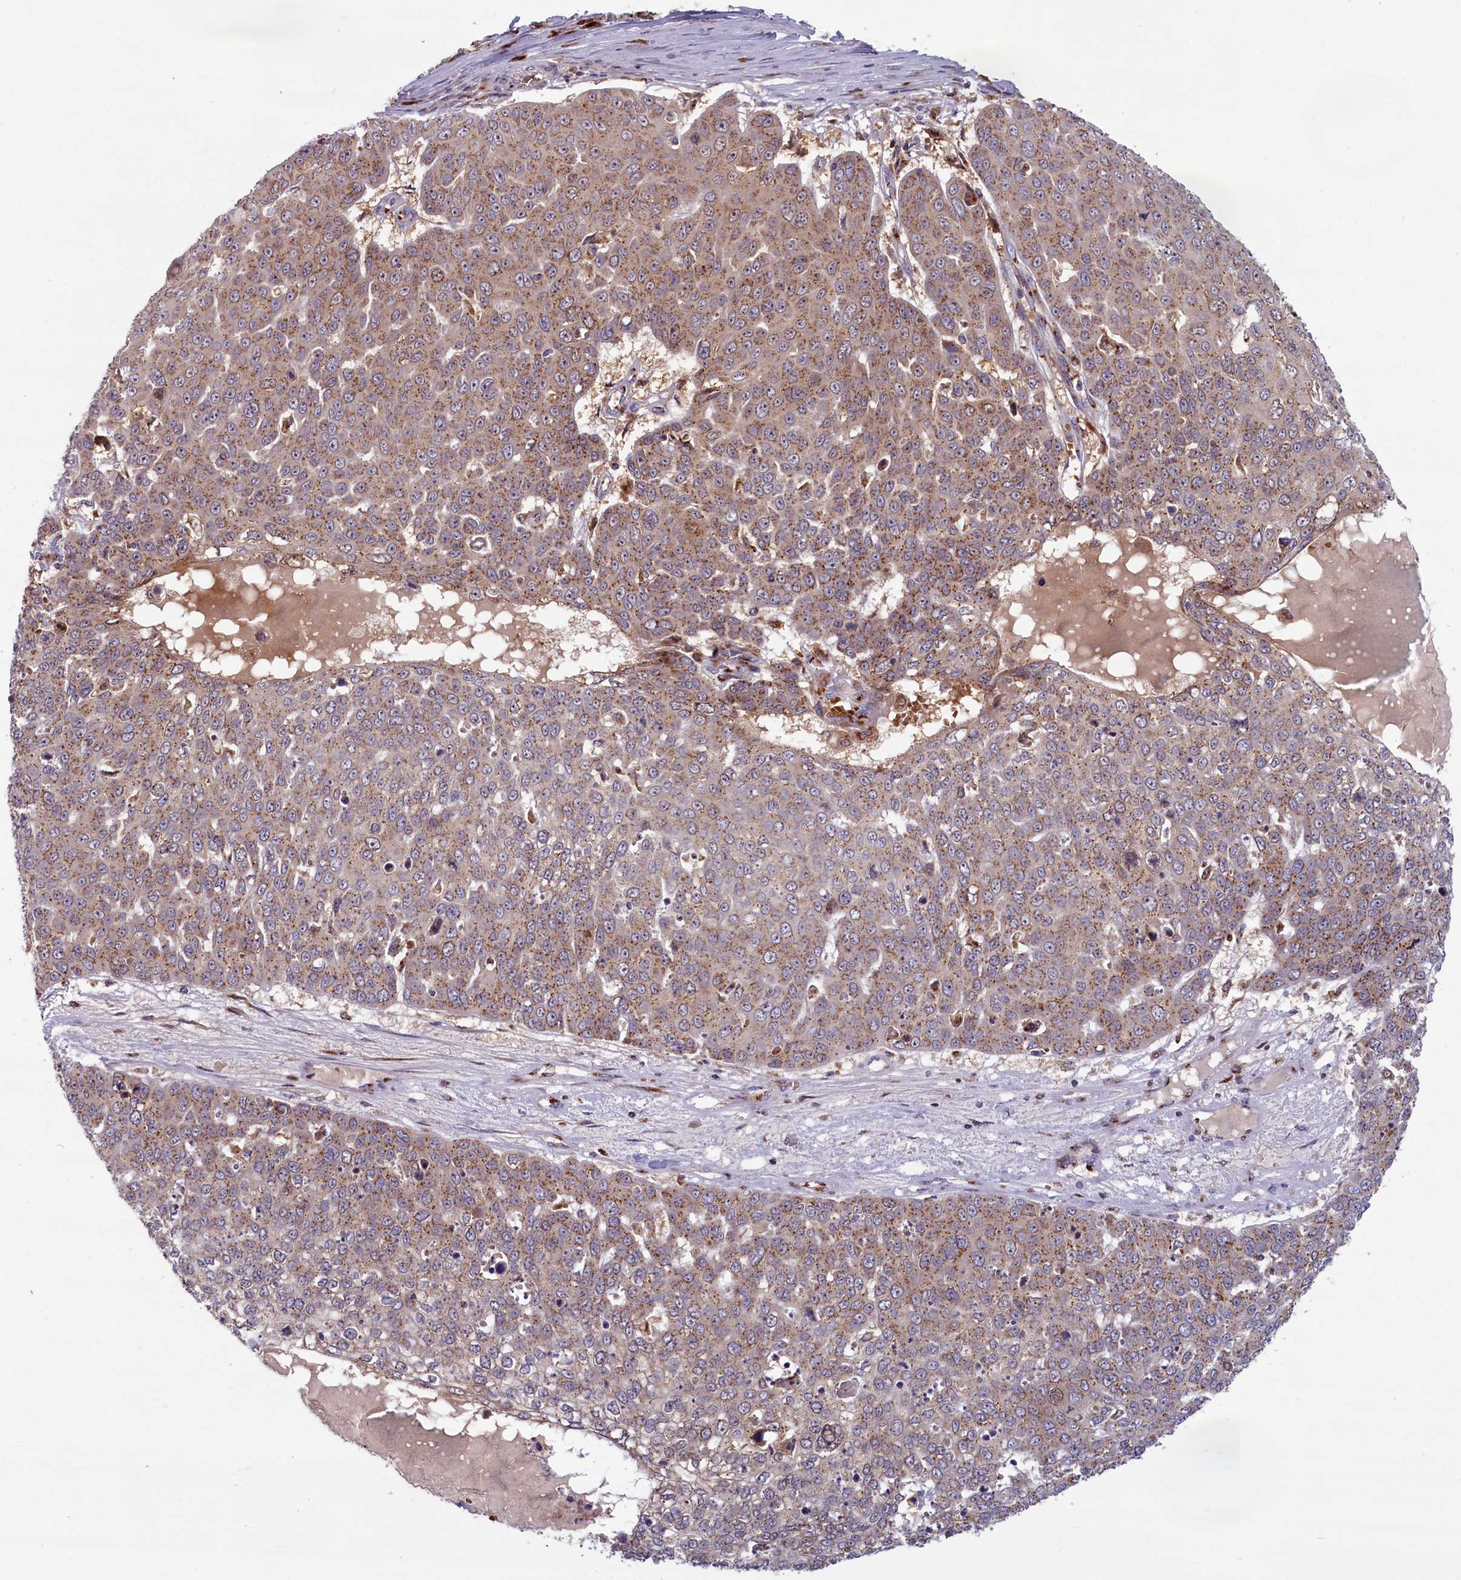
{"staining": {"intensity": "moderate", "quantity": ">75%", "location": "cytoplasmic/membranous"}, "tissue": "skin cancer", "cell_type": "Tumor cells", "image_type": "cancer", "snomed": [{"axis": "morphology", "description": "Squamous cell carcinoma, NOS"}, {"axis": "topography", "description": "Skin"}], "caption": "Moderate cytoplasmic/membranous staining is identified in about >75% of tumor cells in skin cancer (squamous cell carcinoma).", "gene": "BLVRB", "patient": {"sex": "male", "age": 71}}